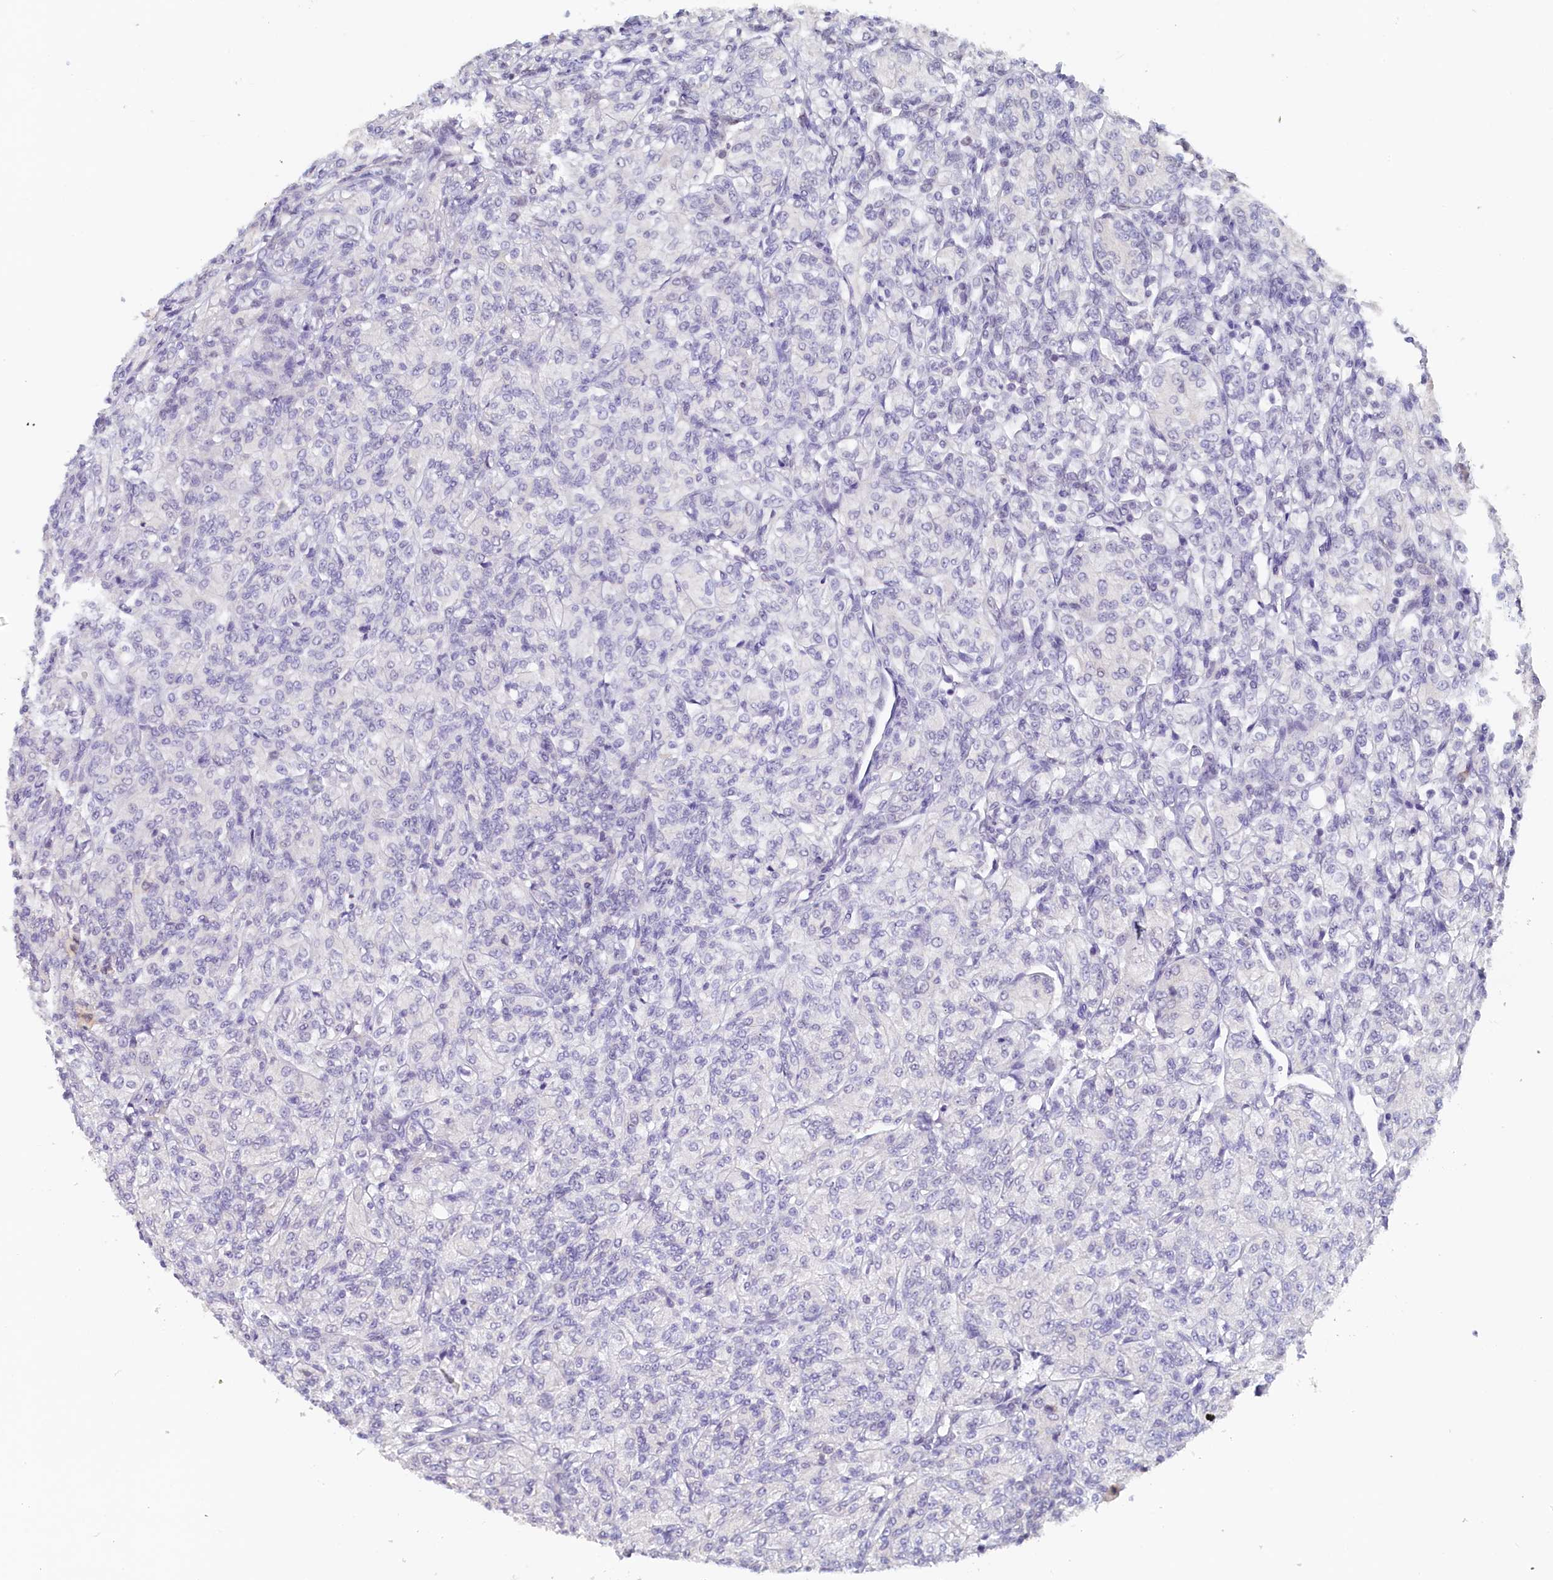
{"staining": {"intensity": "weak", "quantity": "<25%", "location": "nuclear"}, "tissue": "renal cancer", "cell_type": "Tumor cells", "image_type": "cancer", "snomed": [{"axis": "morphology", "description": "Adenocarcinoma, NOS"}, {"axis": "topography", "description": "Kidney"}], "caption": "DAB (3,3'-diaminobenzidine) immunohistochemical staining of renal cancer reveals no significant positivity in tumor cells. (Stains: DAB (3,3'-diaminobenzidine) immunohistochemistry with hematoxylin counter stain, Microscopy: brightfield microscopy at high magnification).", "gene": "MOSPD3", "patient": {"sex": "male", "age": 77}}